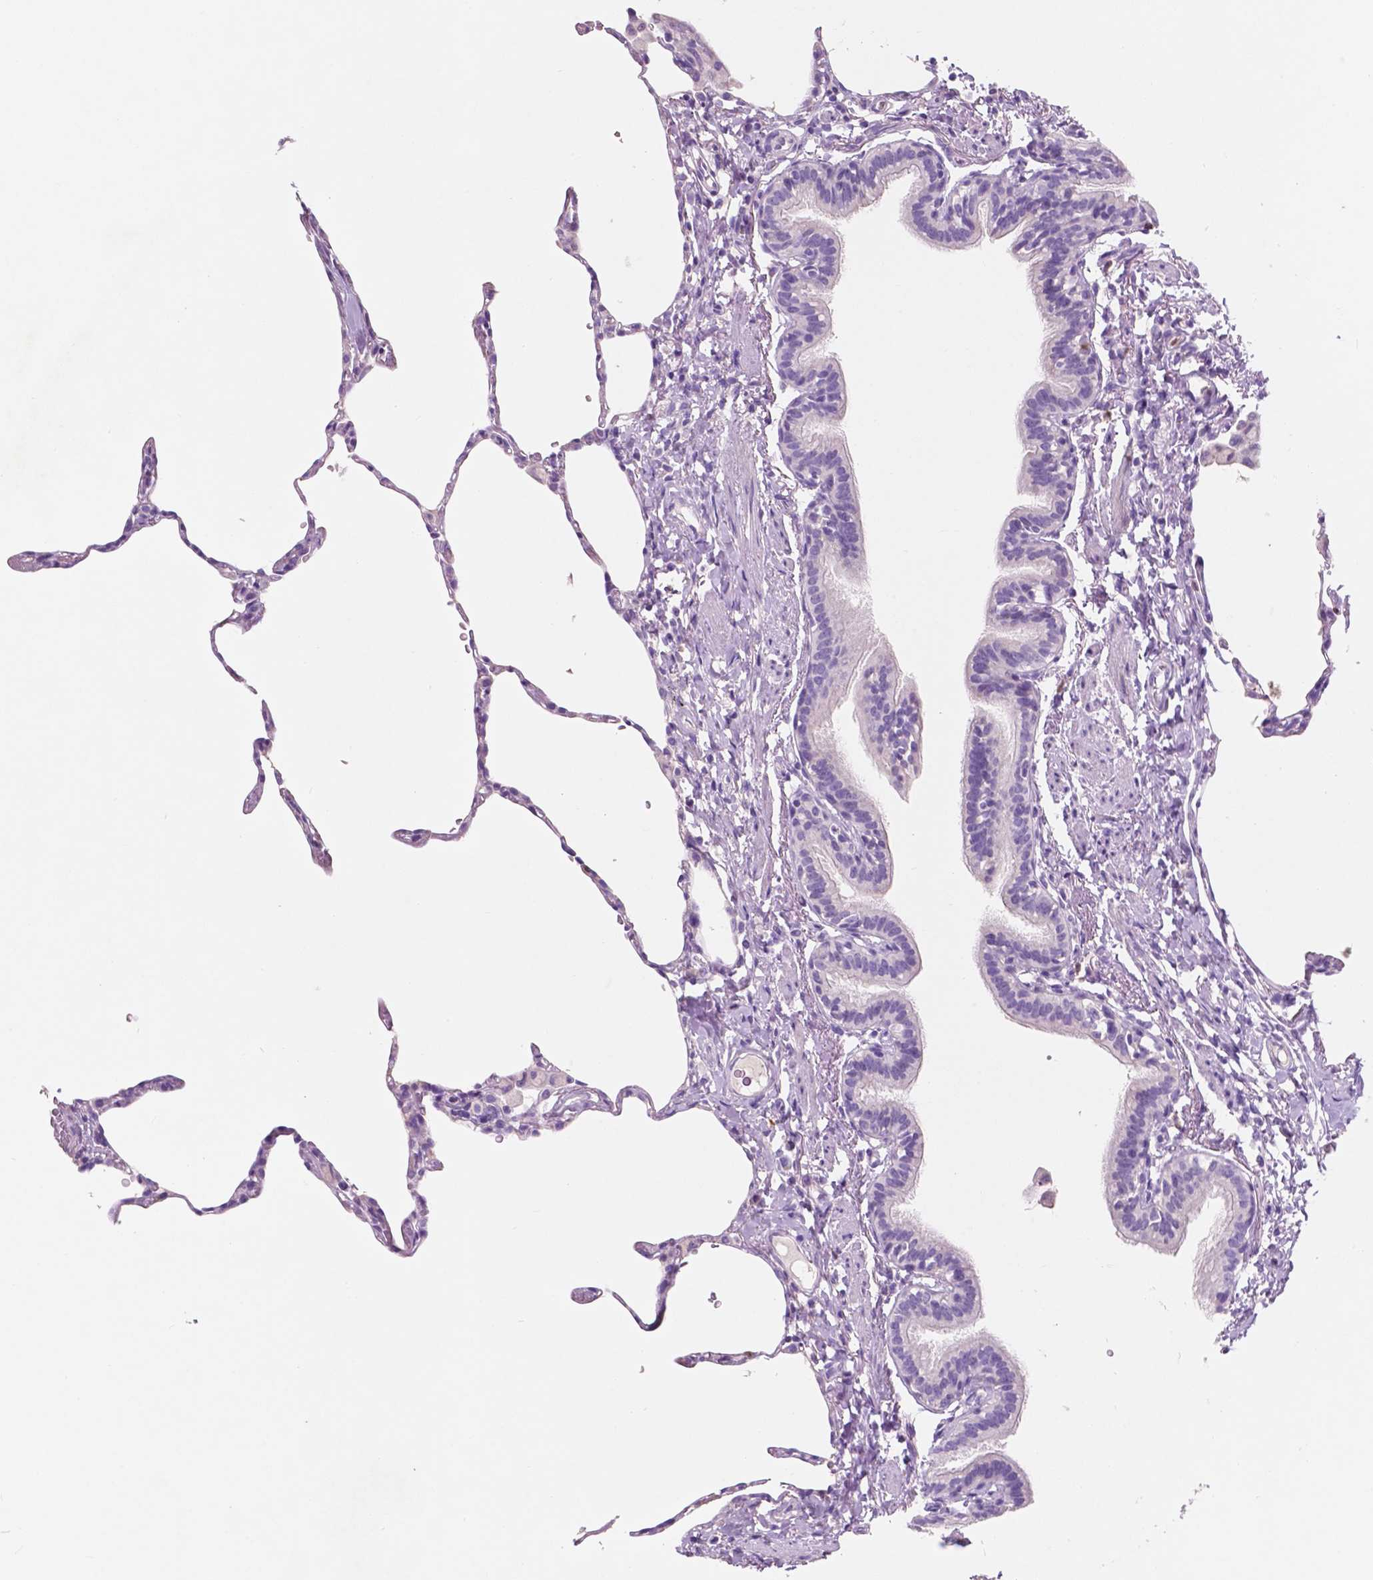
{"staining": {"intensity": "negative", "quantity": "none", "location": "none"}, "tissue": "lung", "cell_type": "Alveolar cells", "image_type": "normal", "snomed": [{"axis": "morphology", "description": "Normal tissue, NOS"}, {"axis": "topography", "description": "Lung"}], "caption": "There is no significant expression in alveolar cells of lung. (DAB immunohistochemistry visualized using brightfield microscopy, high magnification).", "gene": "CUZD1", "patient": {"sex": "female", "age": 57}}